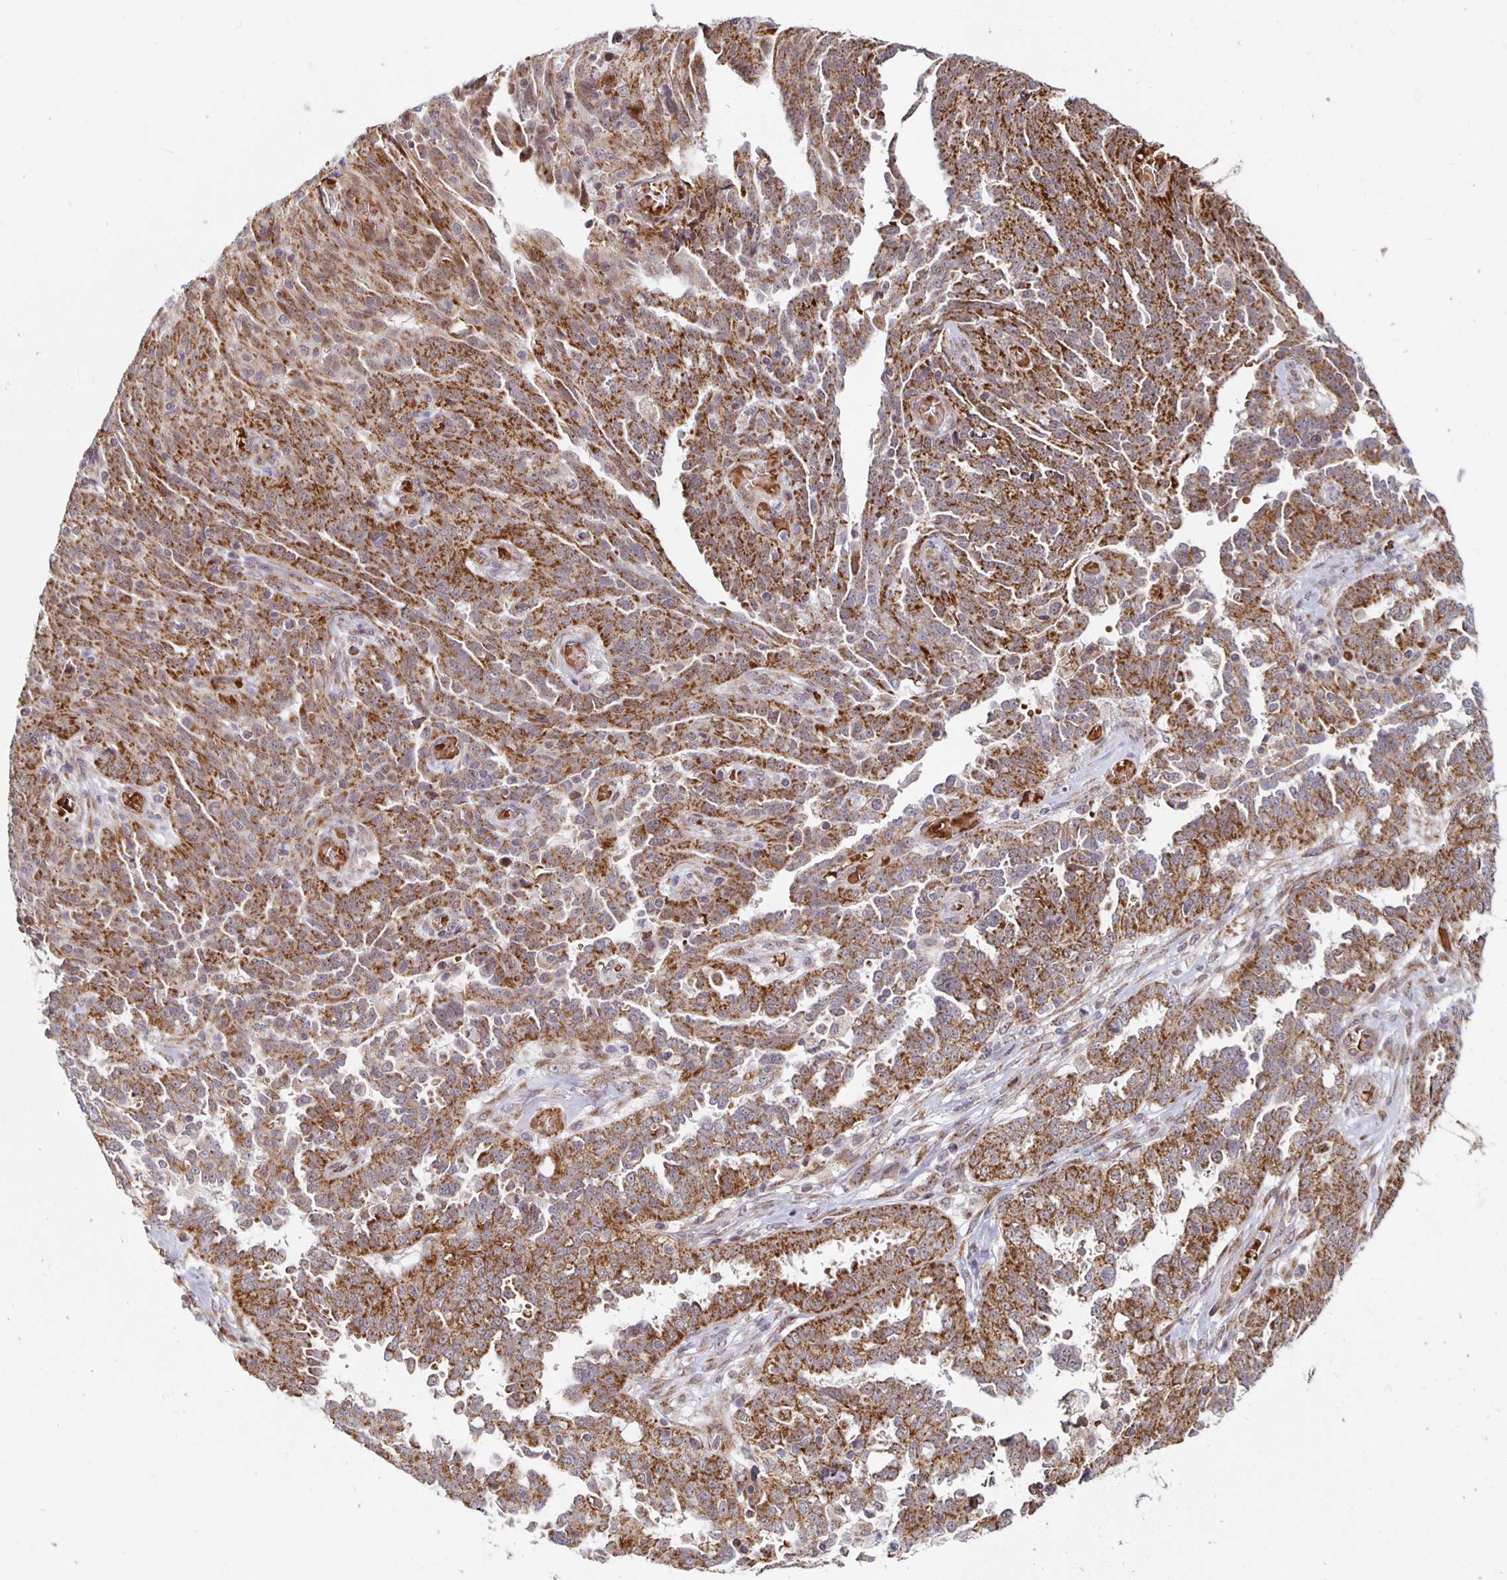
{"staining": {"intensity": "strong", "quantity": ">75%", "location": "cytoplasmic/membranous"}, "tissue": "ovarian cancer", "cell_type": "Tumor cells", "image_type": "cancer", "snomed": [{"axis": "morphology", "description": "Cystadenocarcinoma, serous, NOS"}, {"axis": "topography", "description": "Ovary"}], "caption": "The immunohistochemical stain highlights strong cytoplasmic/membranous expression in tumor cells of ovarian cancer tissue.", "gene": "MRPL28", "patient": {"sex": "female", "age": 67}}